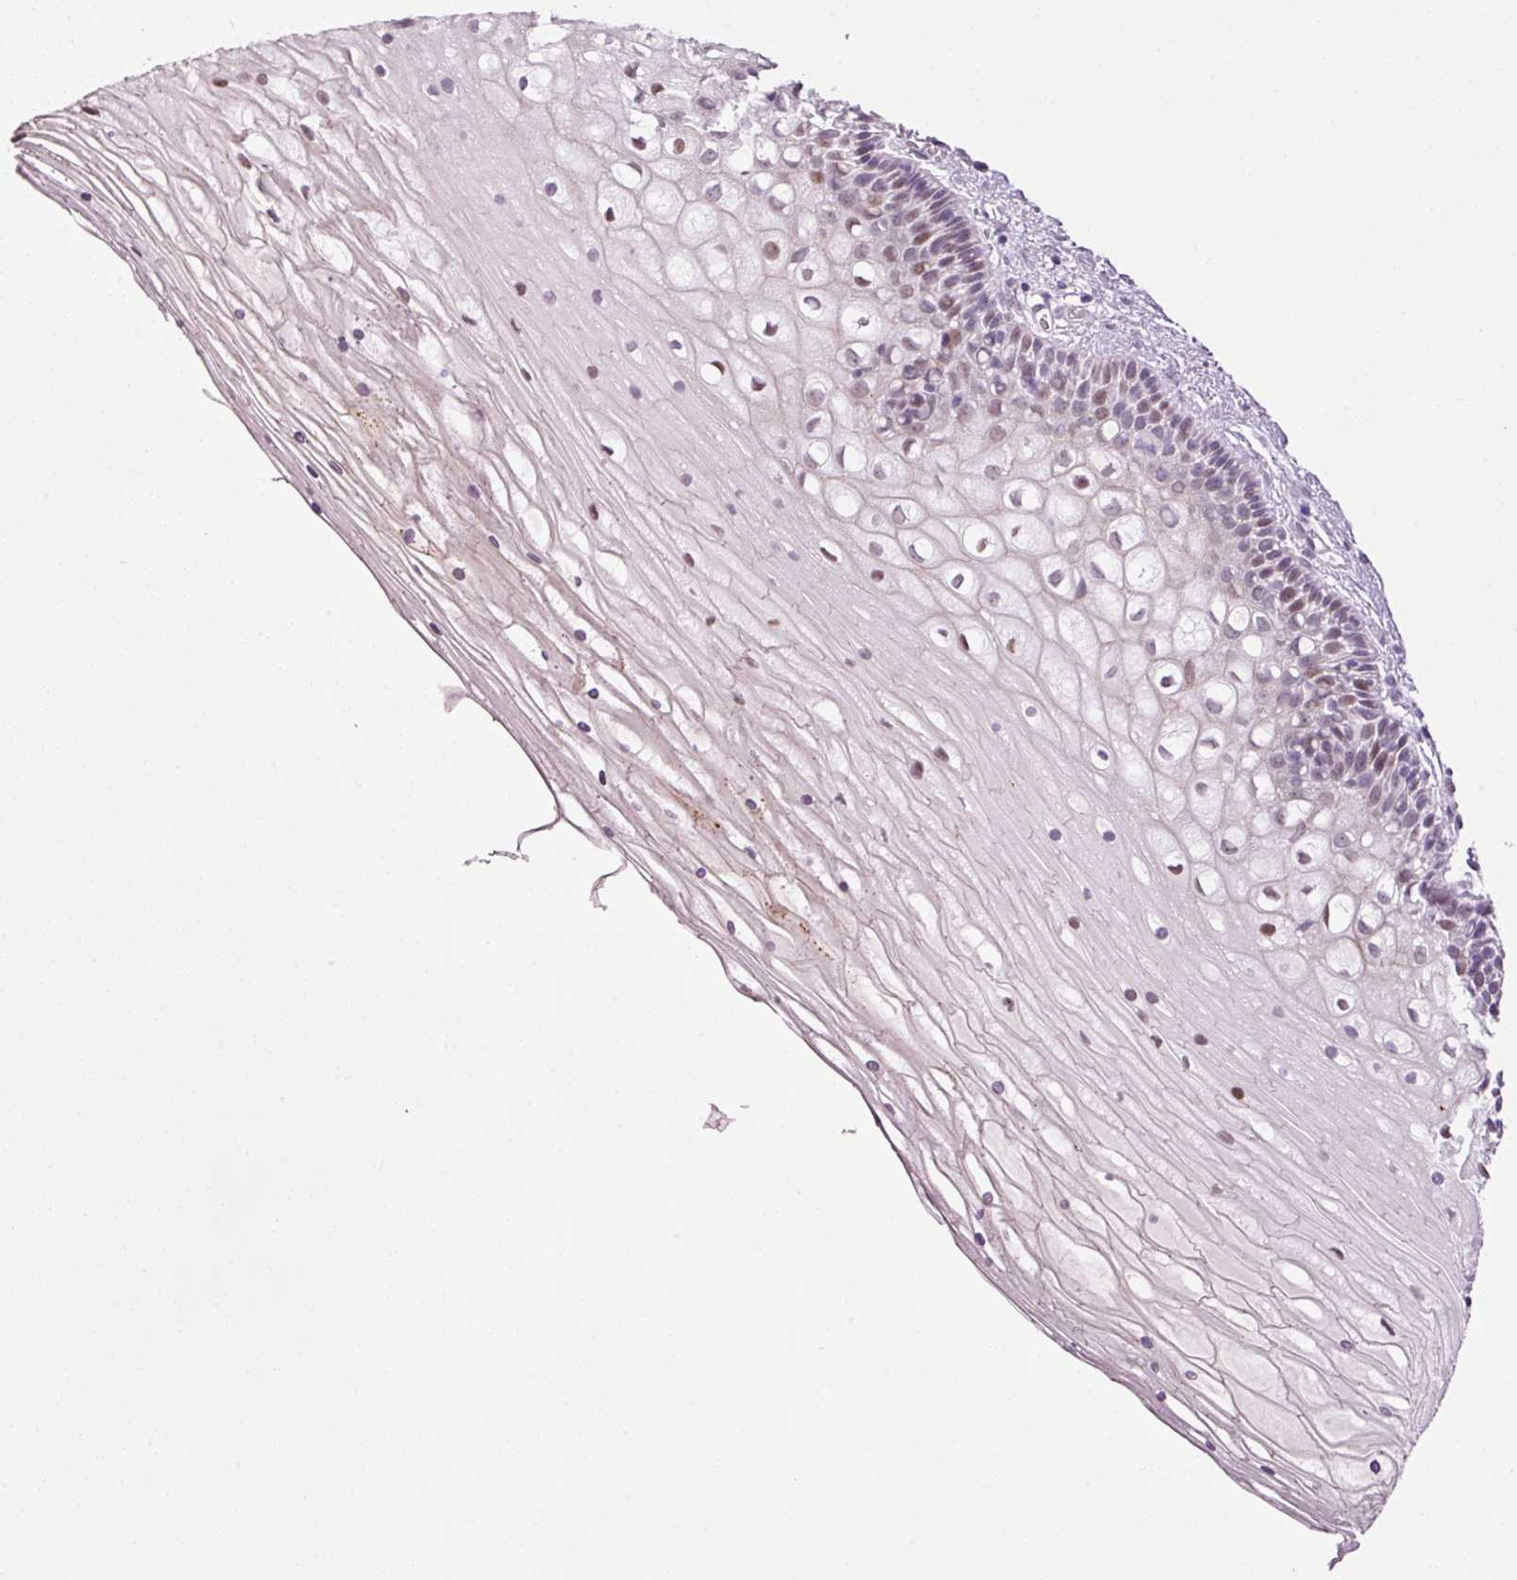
{"staining": {"intensity": "moderate", "quantity": "<25%", "location": "nuclear"}, "tissue": "cervix", "cell_type": "Glandular cells", "image_type": "normal", "snomed": [{"axis": "morphology", "description": "Normal tissue, NOS"}, {"axis": "topography", "description": "Cervix"}], "caption": "Glandular cells demonstrate moderate nuclear positivity in about <25% of cells in benign cervix.", "gene": "ANKRD20A1", "patient": {"sex": "female", "age": 36}}